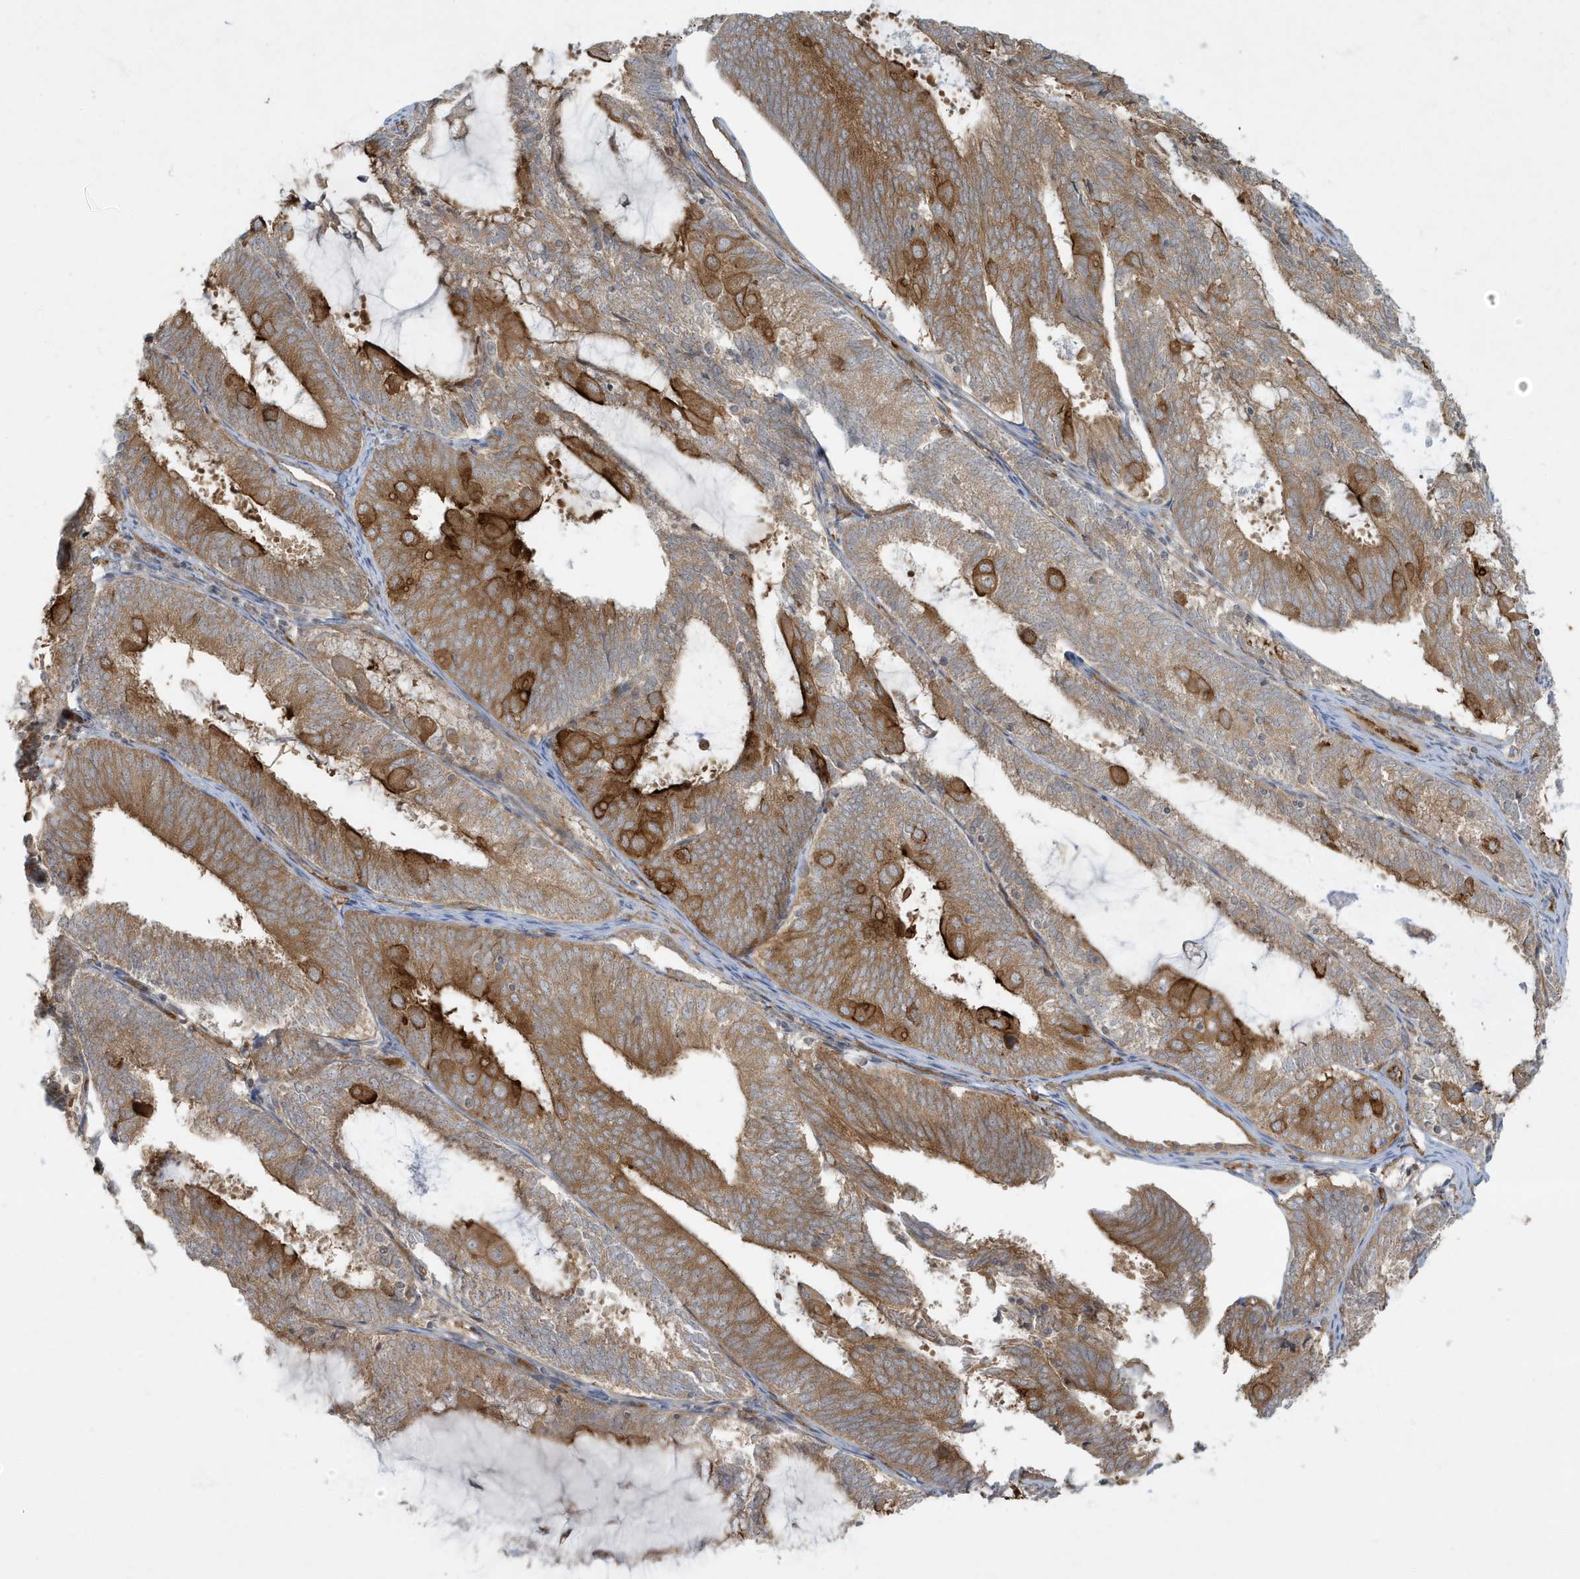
{"staining": {"intensity": "strong", "quantity": ">75%", "location": "cytoplasmic/membranous"}, "tissue": "endometrial cancer", "cell_type": "Tumor cells", "image_type": "cancer", "snomed": [{"axis": "morphology", "description": "Adenocarcinoma, NOS"}, {"axis": "topography", "description": "Endometrium"}], "caption": "Immunohistochemical staining of human endometrial cancer (adenocarcinoma) reveals high levels of strong cytoplasmic/membranous protein staining in about >75% of tumor cells.", "gene": "ATP23", "patient": {"sex": "female", "age": 81}}